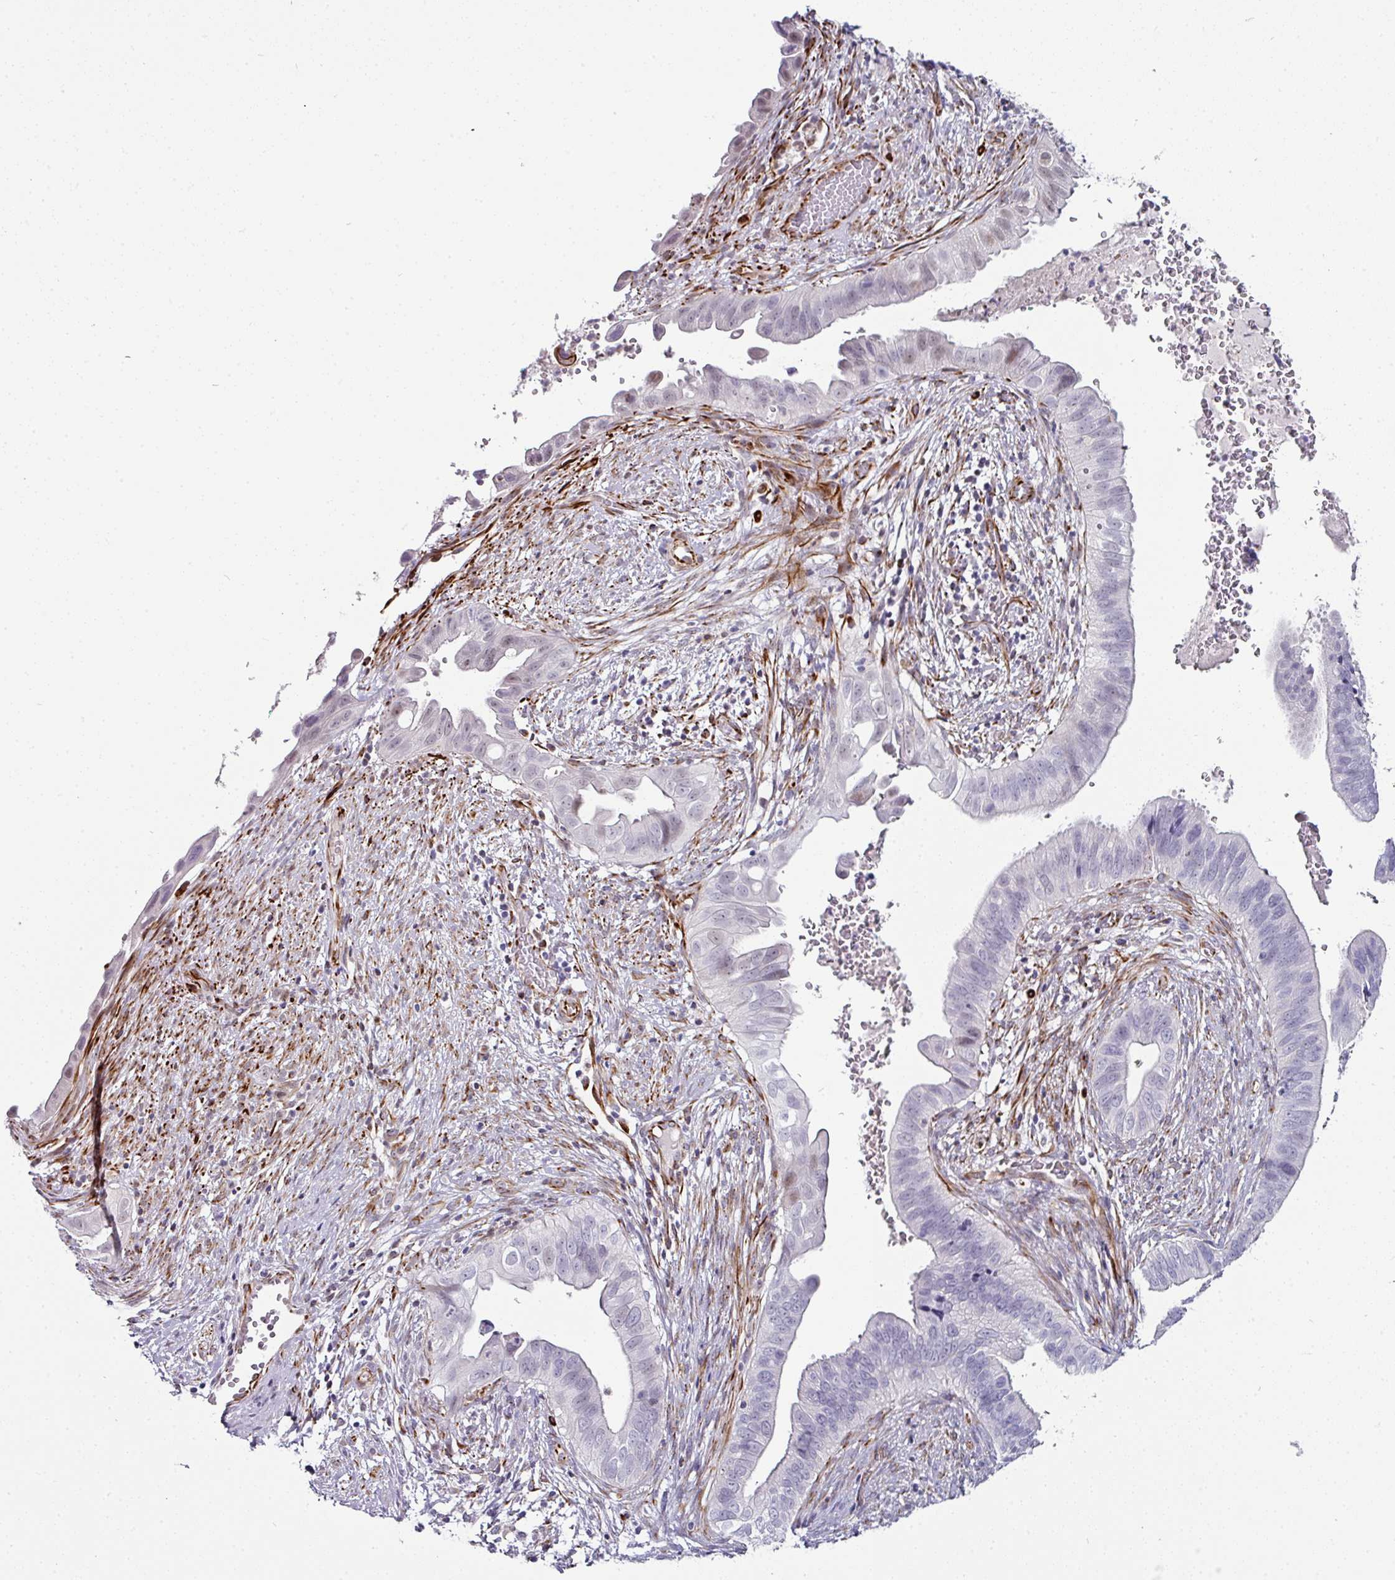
{"staining": {"intensity": "weak", "quantity": "<25%", "location": "nuclear"}, "tissue": "cervical cancer", "cell_type": "Tumor cells", "image_type": "cancer", "snomed": [{"axis": "morphology", "description": "Adenocarcinoma, NOS"}, {"axis": "topography", "description": "Cervix"}], "caption": "An image of human cervical adenocarcinoma is negative for staining in tumor cells.", "gene": "TMPRSS9", "patient": {"sex": "female", "age": 42}}